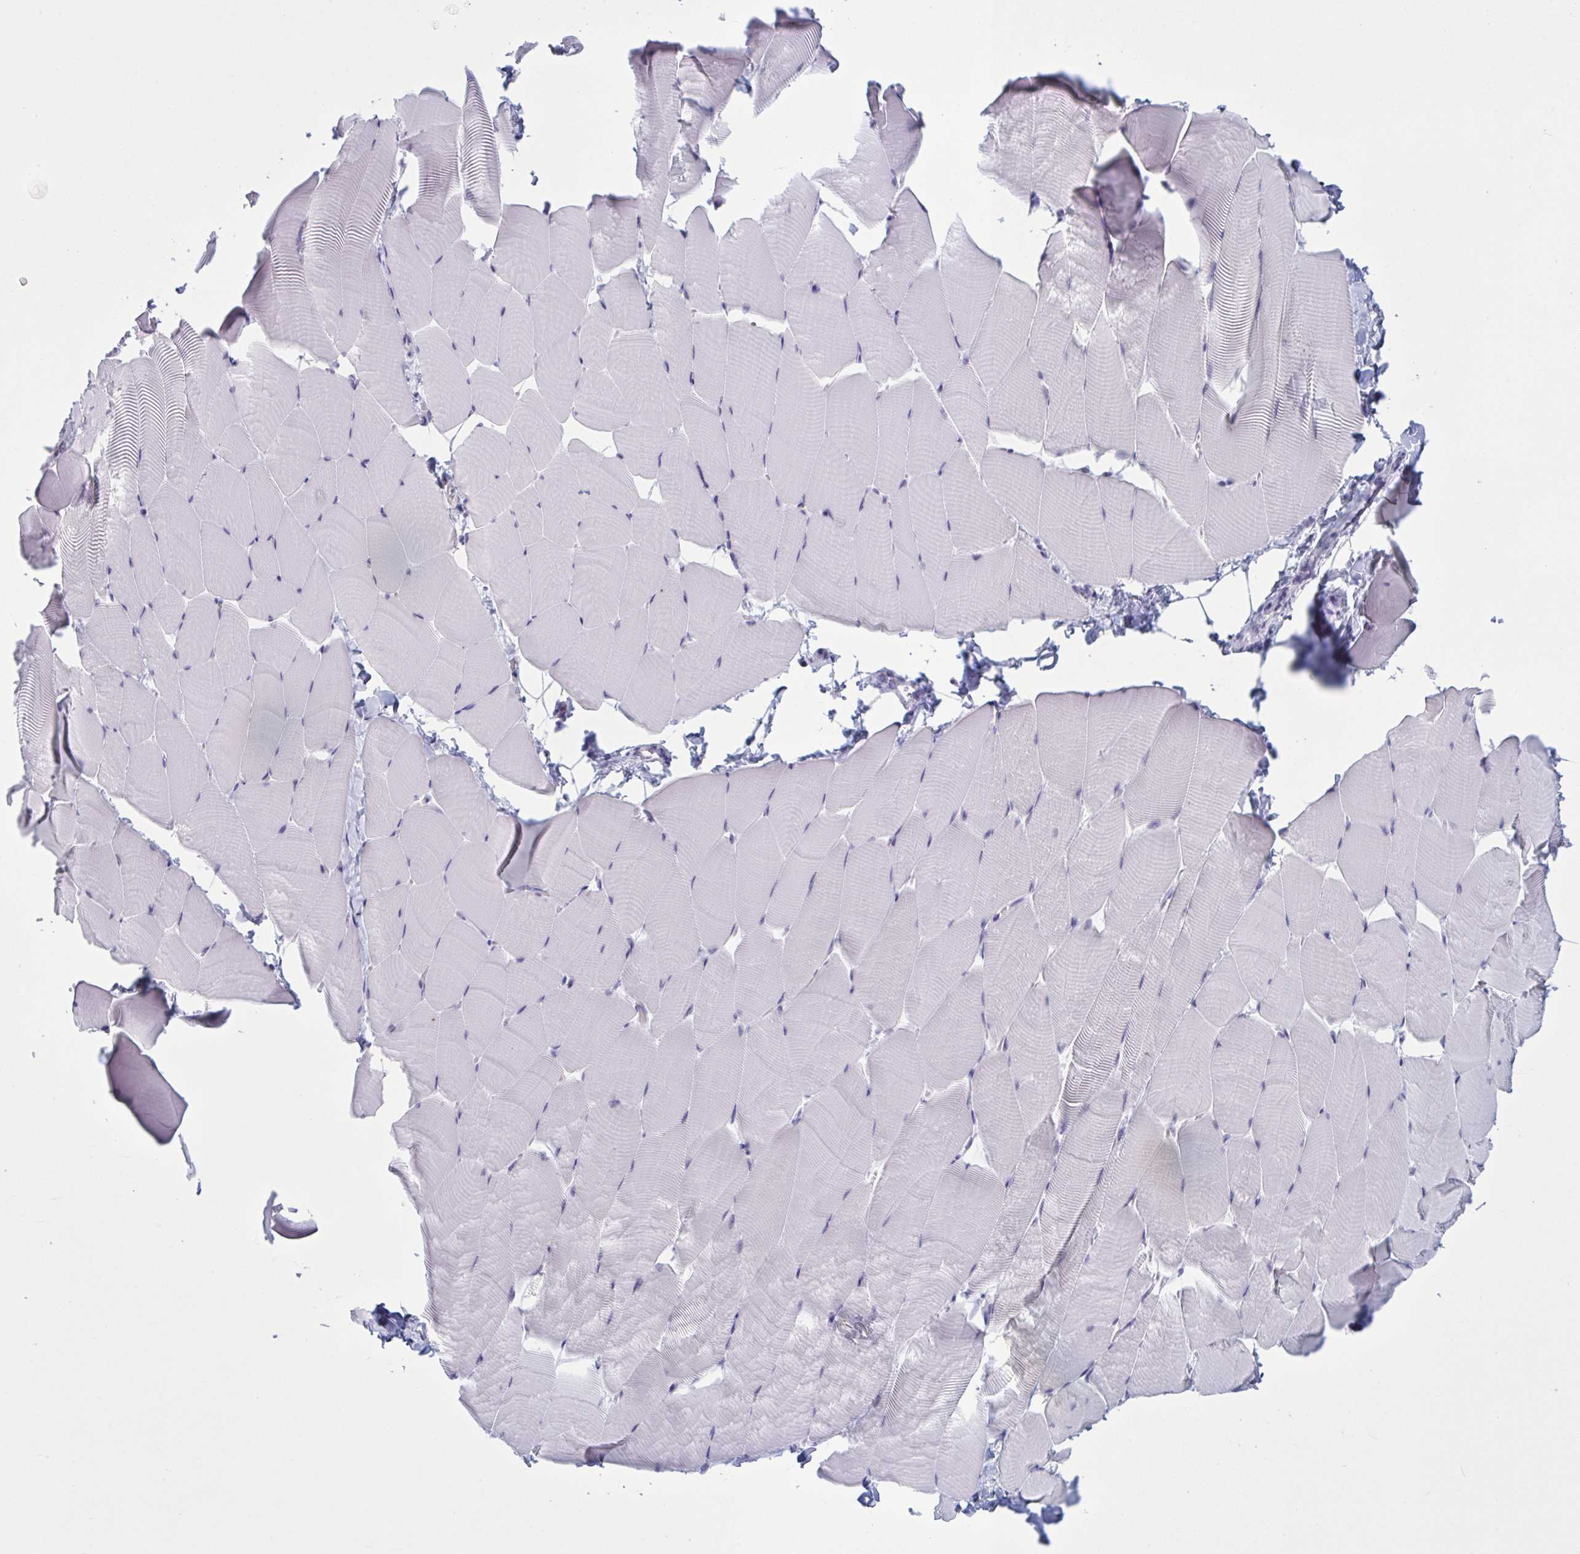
{"staining": {"intensity": "negative", "quantity": "none", "location": "none"}, "tissue": "skeletal muscle", "cell_type": "Myocytes", "image_type": "normal", "snomed": [{"axis": "morphology", "description": "Normal tissue, NOS"}, {"axis": "topography", "description": "Skeletal muscle"}], "caption": "A histopathology image of skeletal muscle stained for a protein shows no brown staining in myocytes.", "gene": "OR1L3", "patient": {"sex": "male", "age": 25}}